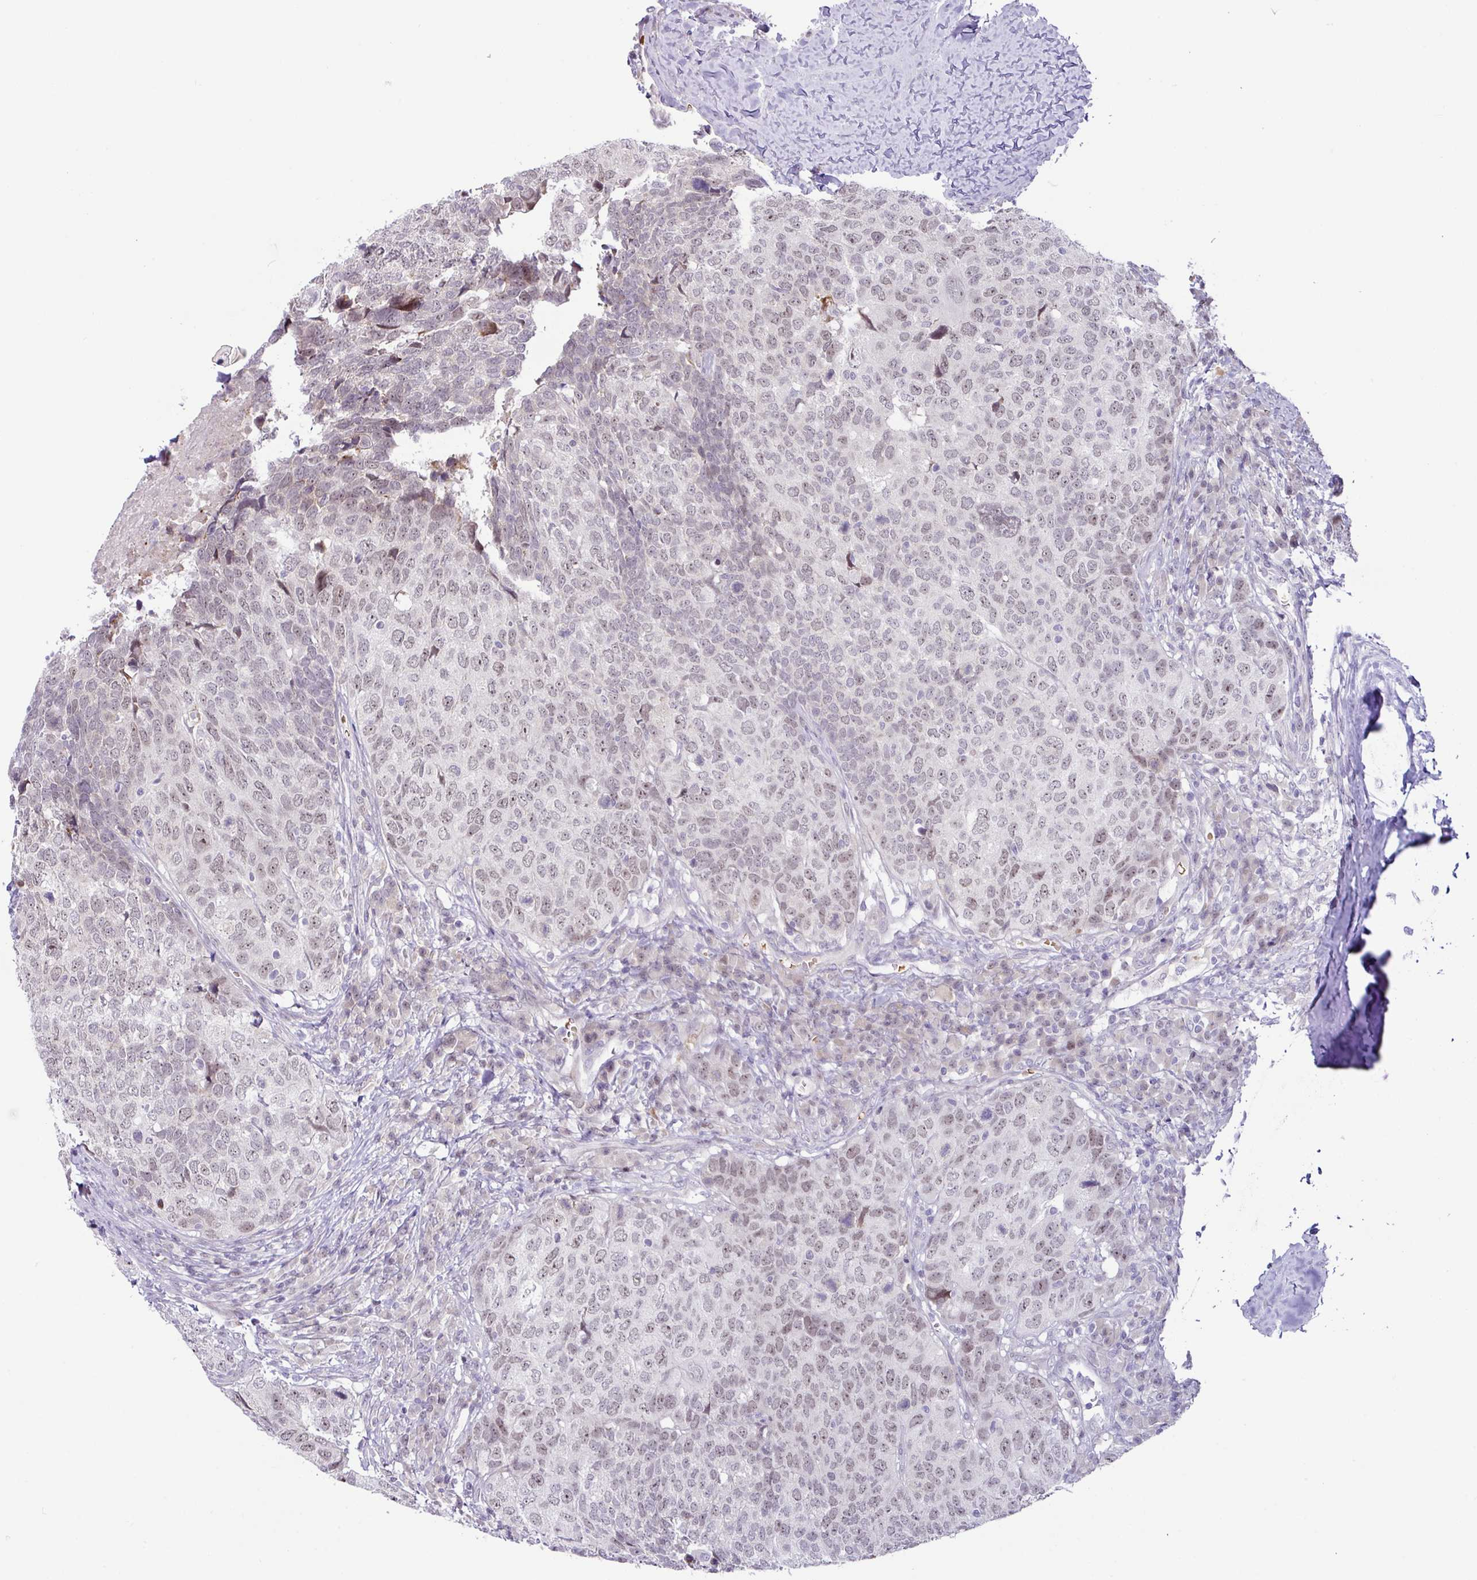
{"staining": {"intensity": "weak", "quantity": ">75%", "location": "nuclear"}, "tissue": "head and neck cancer", "cell_type": "Tumor cells", "image_type": "cancer", "snomed": [{"axis": "morphology", "description": "Squamous cell carcinoma, NOS"}, {"axis": "topography", "description": "Head-Neck"}], "caption": "This is an image of immunohistochemistry staining of head and neck squamous cell carcinoma, which shows weak positivity in the nuclear of tumor cells.", "gene": "PARP2", "patient": {"sex": "male", "age": 66}}